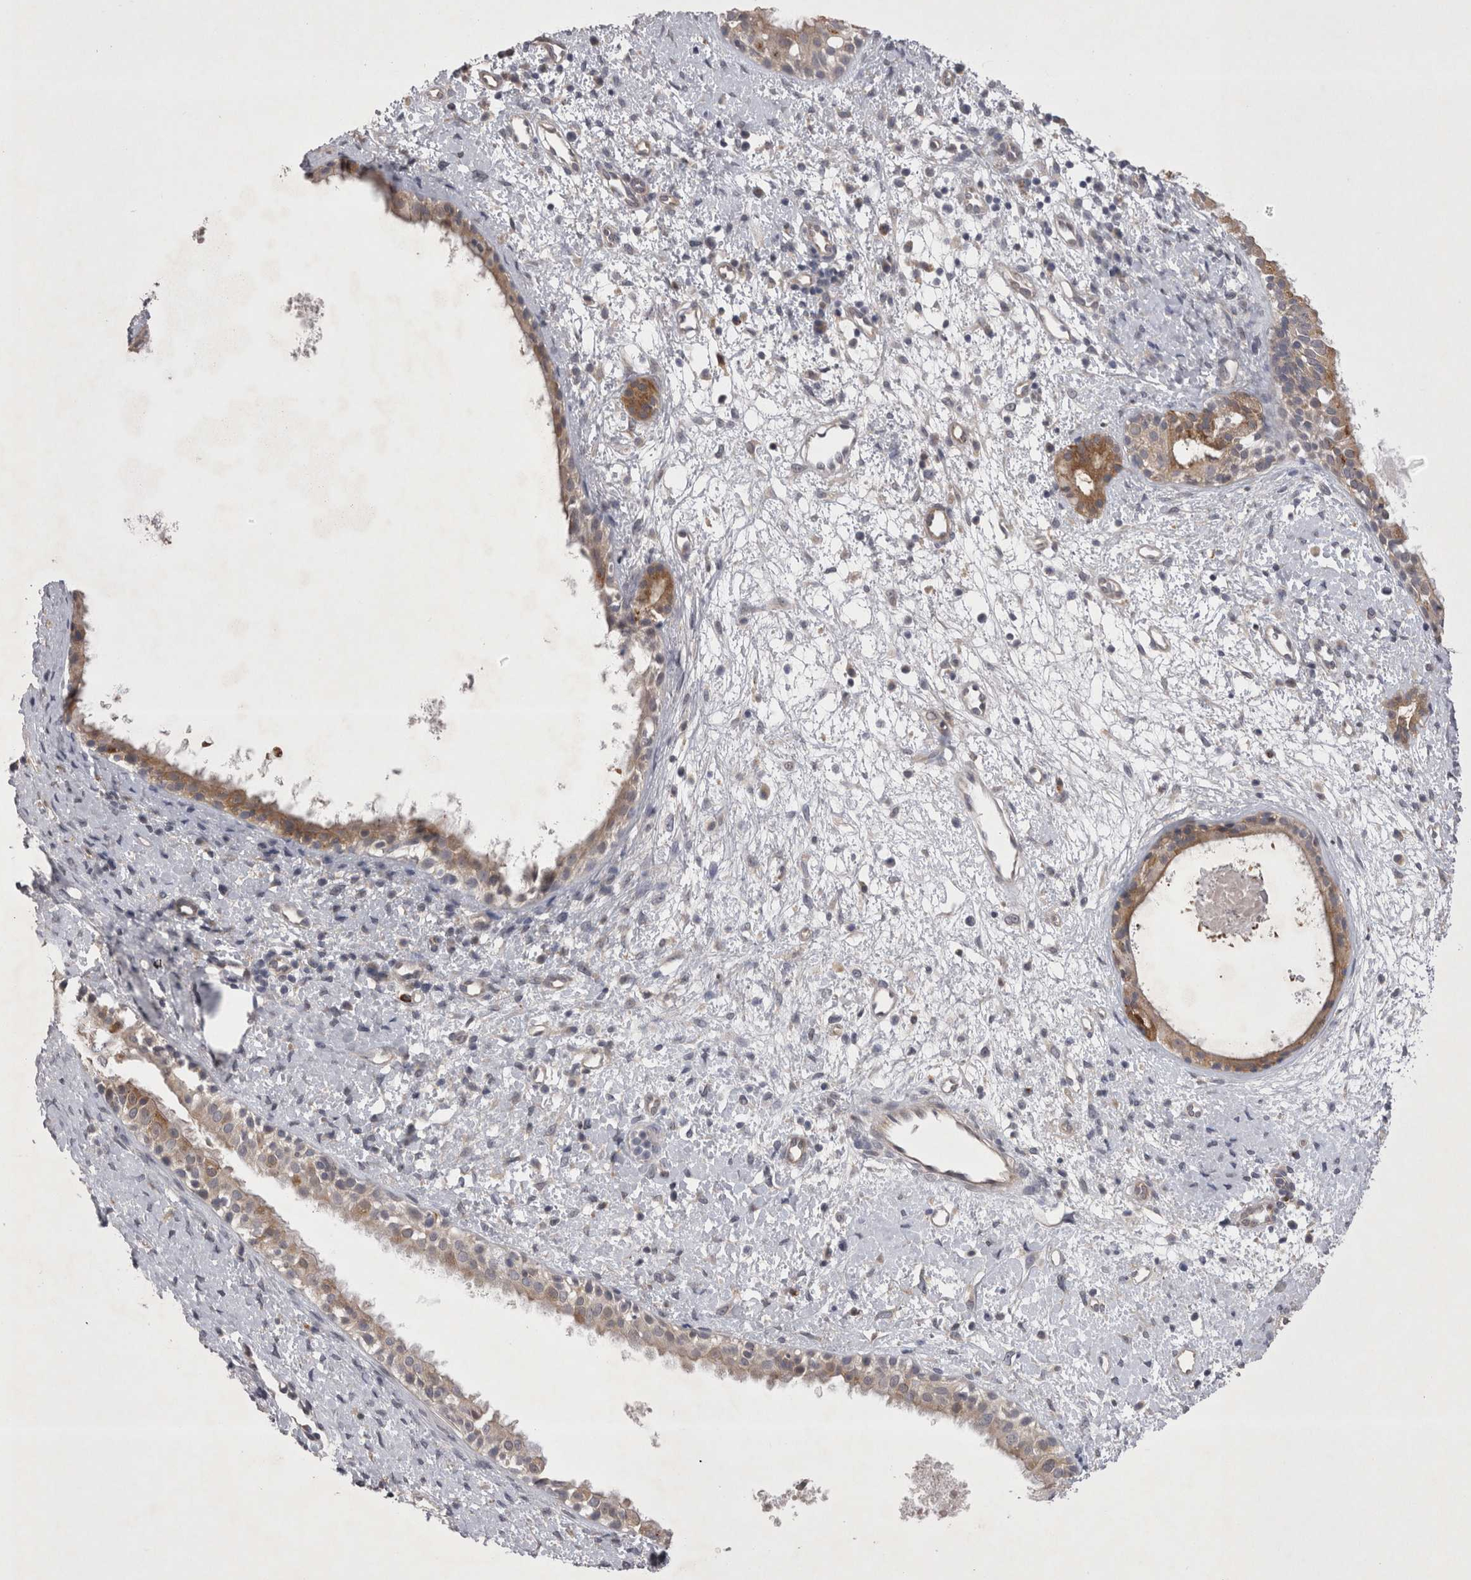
{"staining": {"intensity": "moderate", "quantity": ">75%", "location": "cytoplasmic/membranous"}, "tissue": "nasopharynx", "cell_type": "Respiratory epithelial cells", "image_type": "normal", "snomed": [{"axis": "morphology", "description": "Normal tissue, NOS"}, {"axis": "topography", "description": "Nasopharynx"}], "caption": "The photomicrograph reveals immunohistochemical staining of unremarkable nasopharynx. There is moderate cytoplasmic/membranous expression is present in about >75% of respiratory epithelial cells.", "gene": "CTBS", "patient": {"sex": "male", "age": 22}}